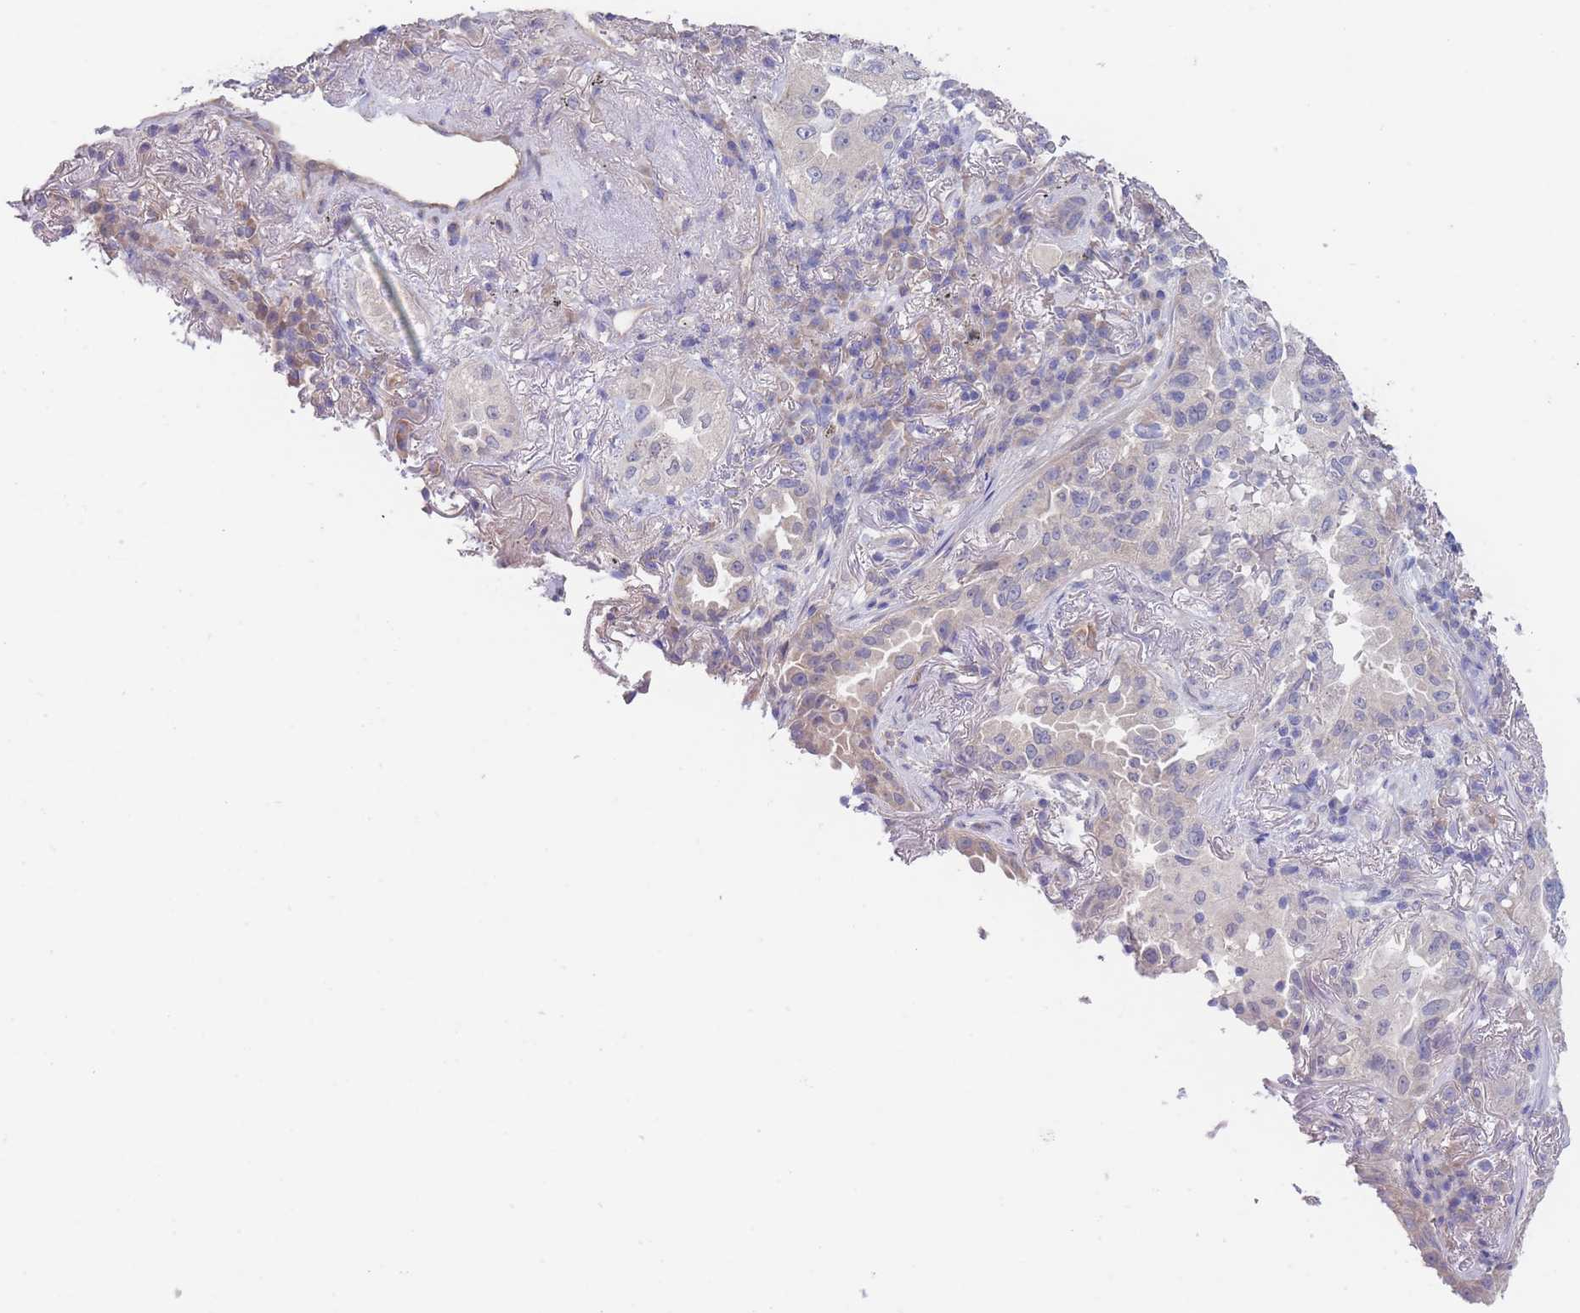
{"staining": {"intensity": "negative", "quantity": "none", "location": "none"}, "tissue": "lung cancer", "cell_type": "Tumor cells", "image_type": "cancer", "snomed": [{"axis": "morphology", "description": "Adenocarcinoma, NOS"}, {"axis": "topography", "description": "Lung"}], "caption": "Human lung cancer (adenocarcinoma) stained for a protein using immunohistochemistry shows no positivity in tumor cells.", "gene": "ZNF281", "patient": {"sex": "female", "age": 69}}